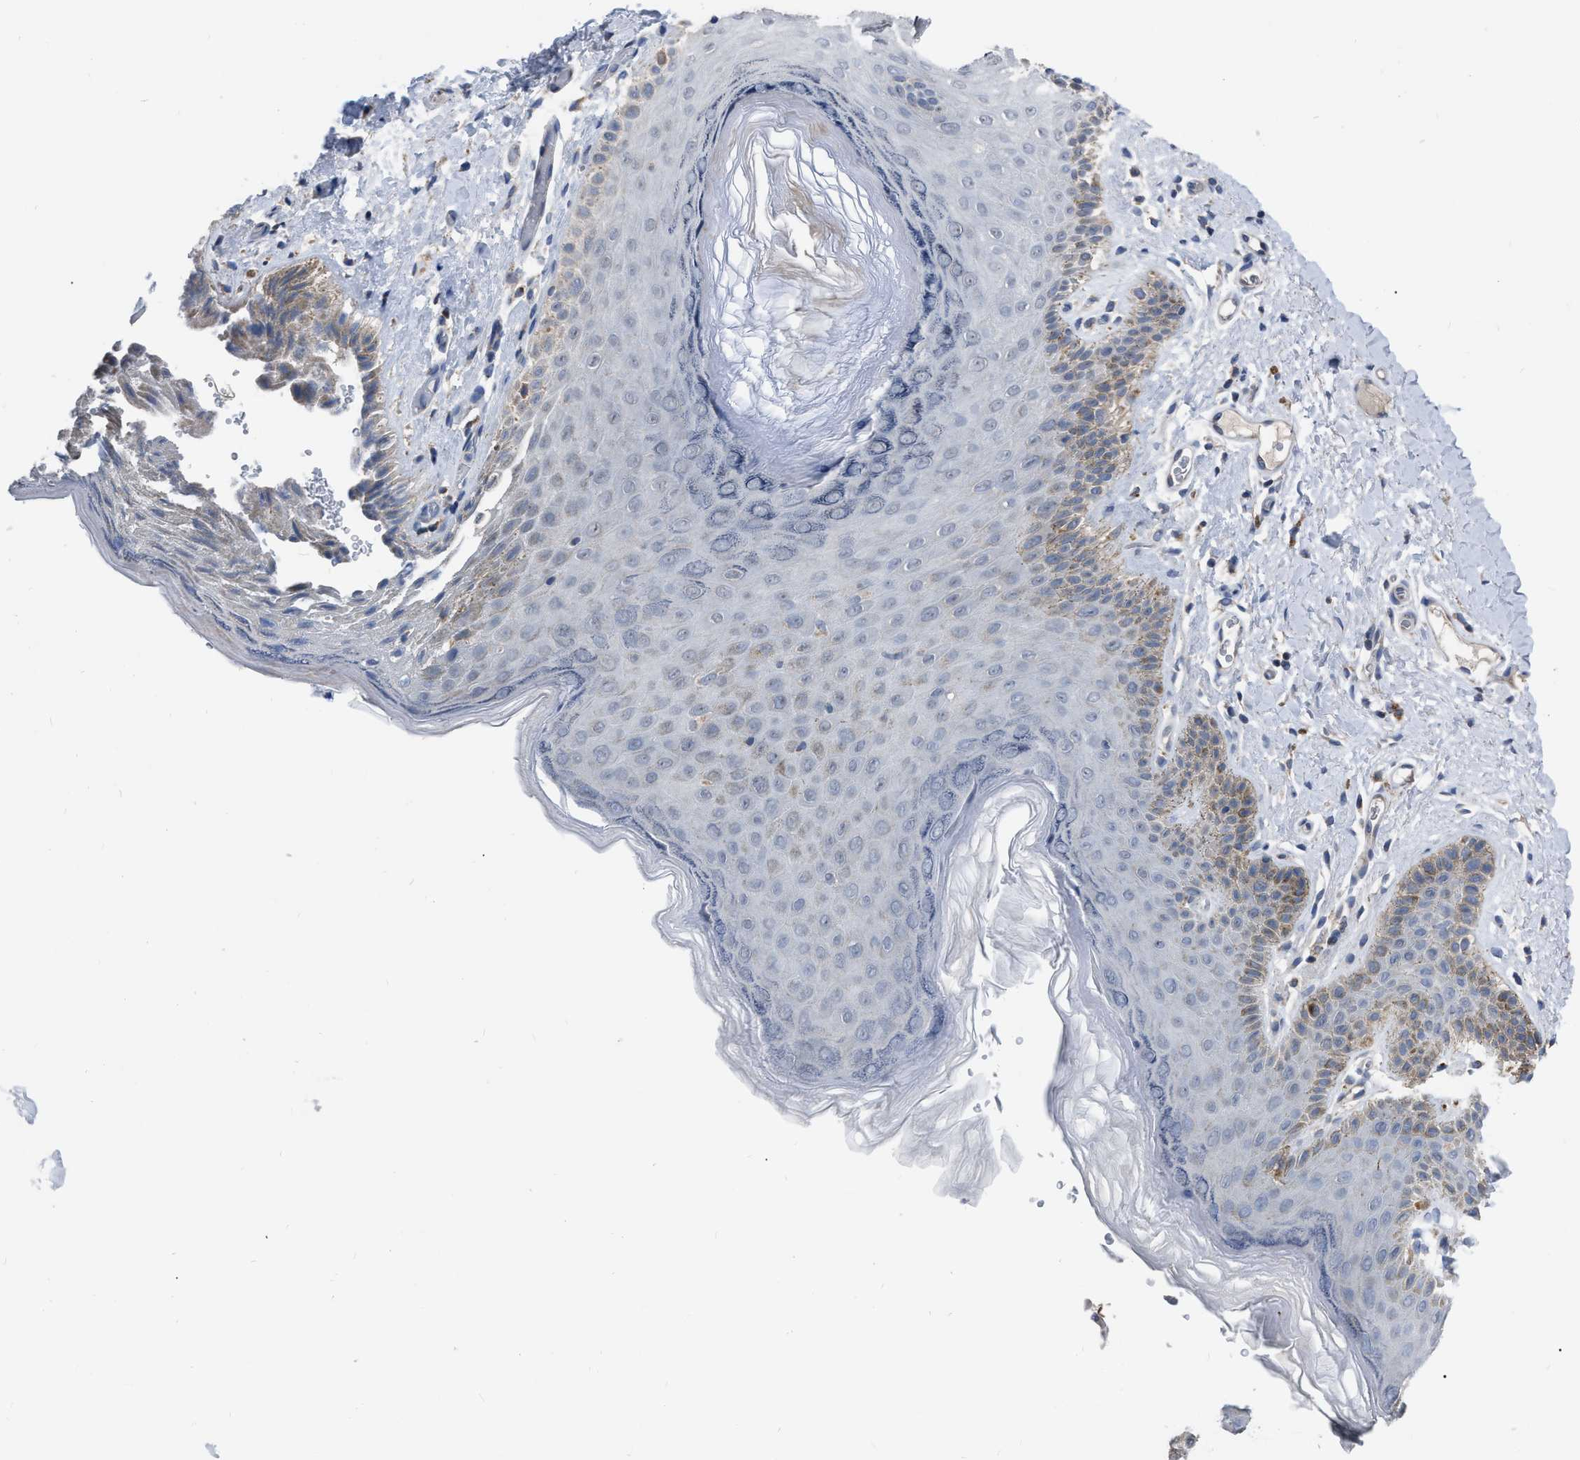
{"staining": {"intensity": "weak", "quantity": "<25%", "location": "cytoplasmic/membranous"}, "tissue": "skin", "cell_type": "Epidermal cells", "image_type": "normal", "snomed": [{"axis": "morphology", "description": "Normal tissue, NOS"}, {"axis": "topography", "description": "Anal"}], "caption": "Skin stained for a protein using immunohistochemistry (IHC) reveals no positivity epidermal cells.", "gene": "DDX56", "patient": {"sex": "male", "age": 44}}